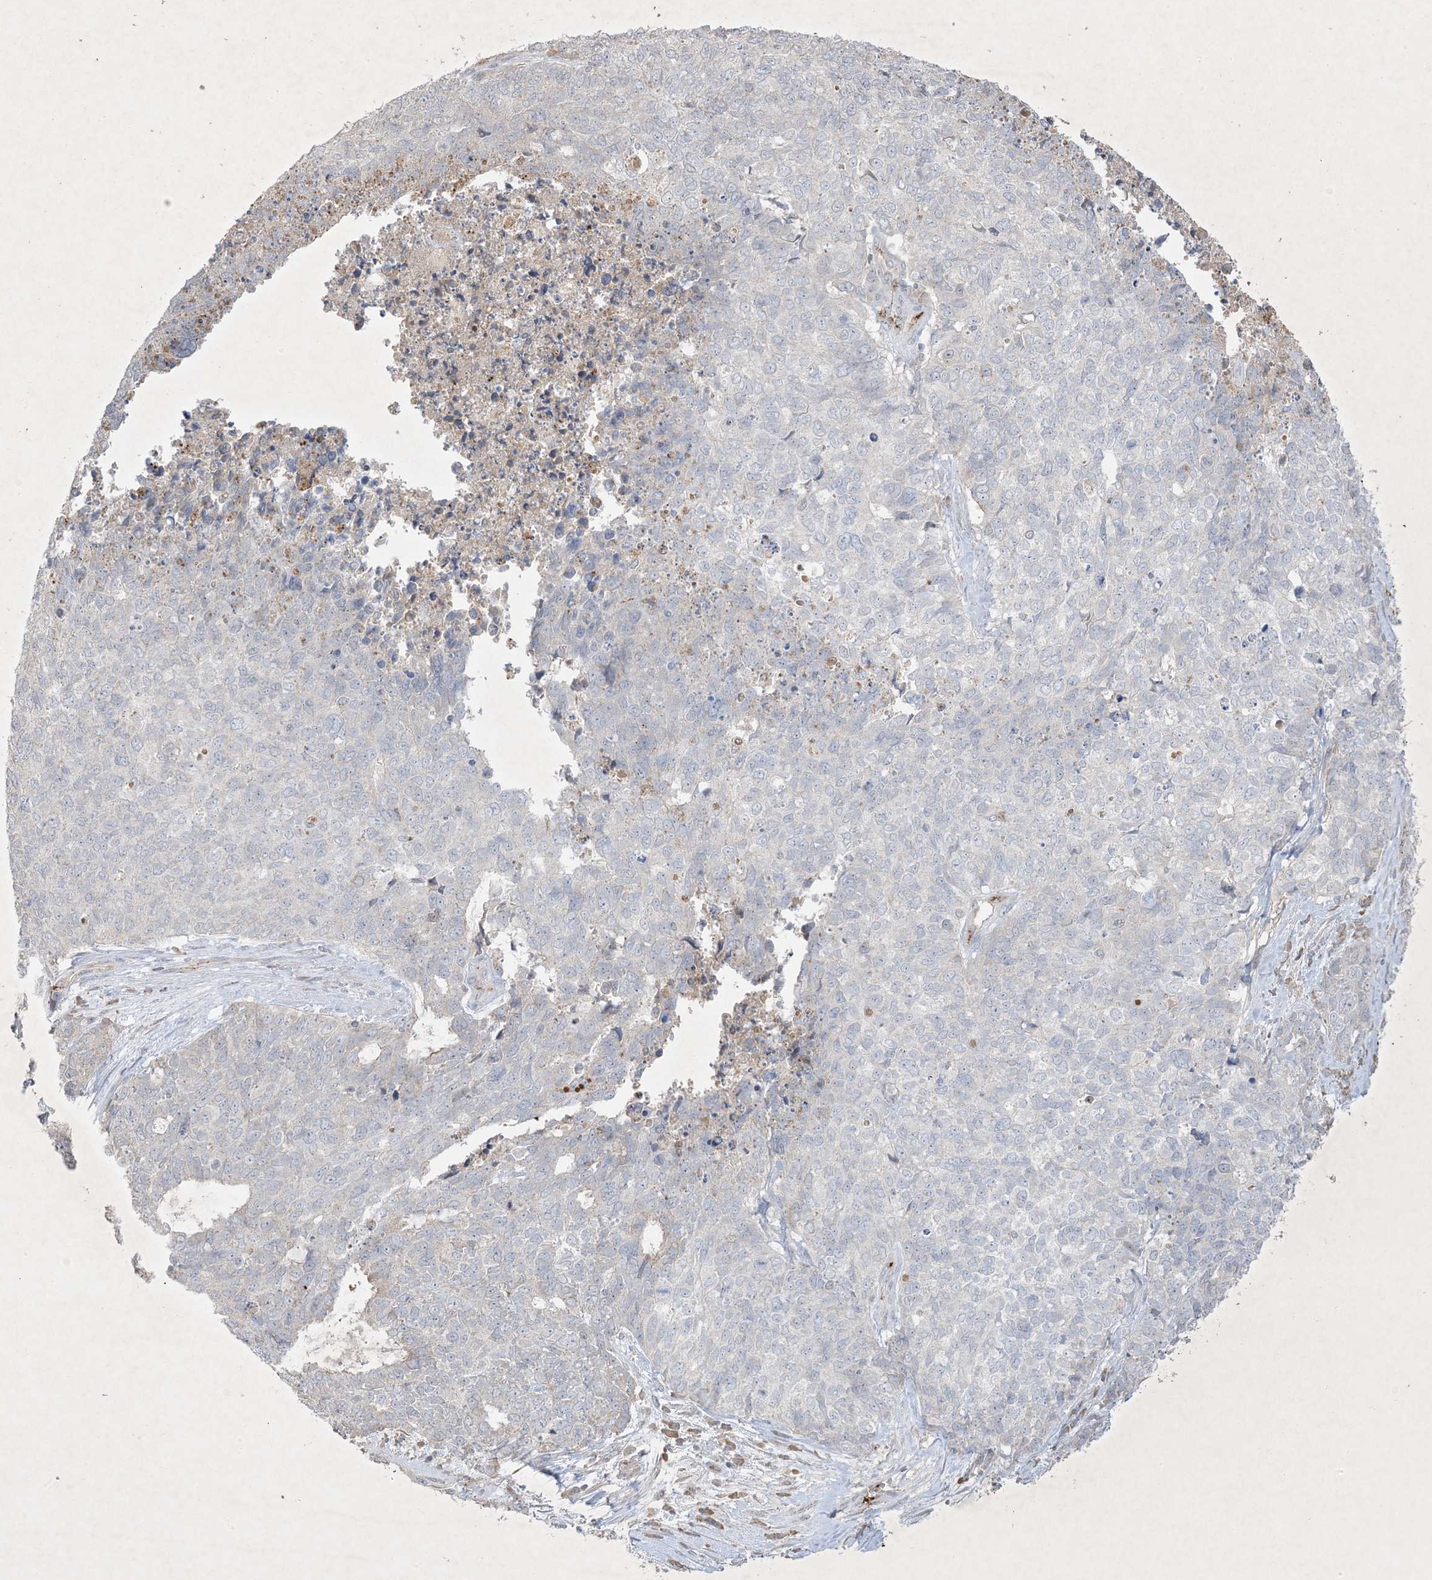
{"staining": {"intensity": "negative", "quantity": "none", "location": "none"}, "tissue": "cervical cancer", "cell_type": "Tumor cells", "image_type": "cancer", "snomed": [{"axis": "morphology", "description": "Squamous cell carcinoma, NOS"}, {"axis": "topography", "description": "Cervix"}], "caption": "Immunohistochemistry micrograph of cervical cancer (squamous cell carcinoma) stained for a protein (brown), which exhibits no staining in tumor cells. (Brightfield microscopy of DAB IHC at high magnification).", "gene": "PRSS36", "patient": {"sex": "female", "age": 63}}